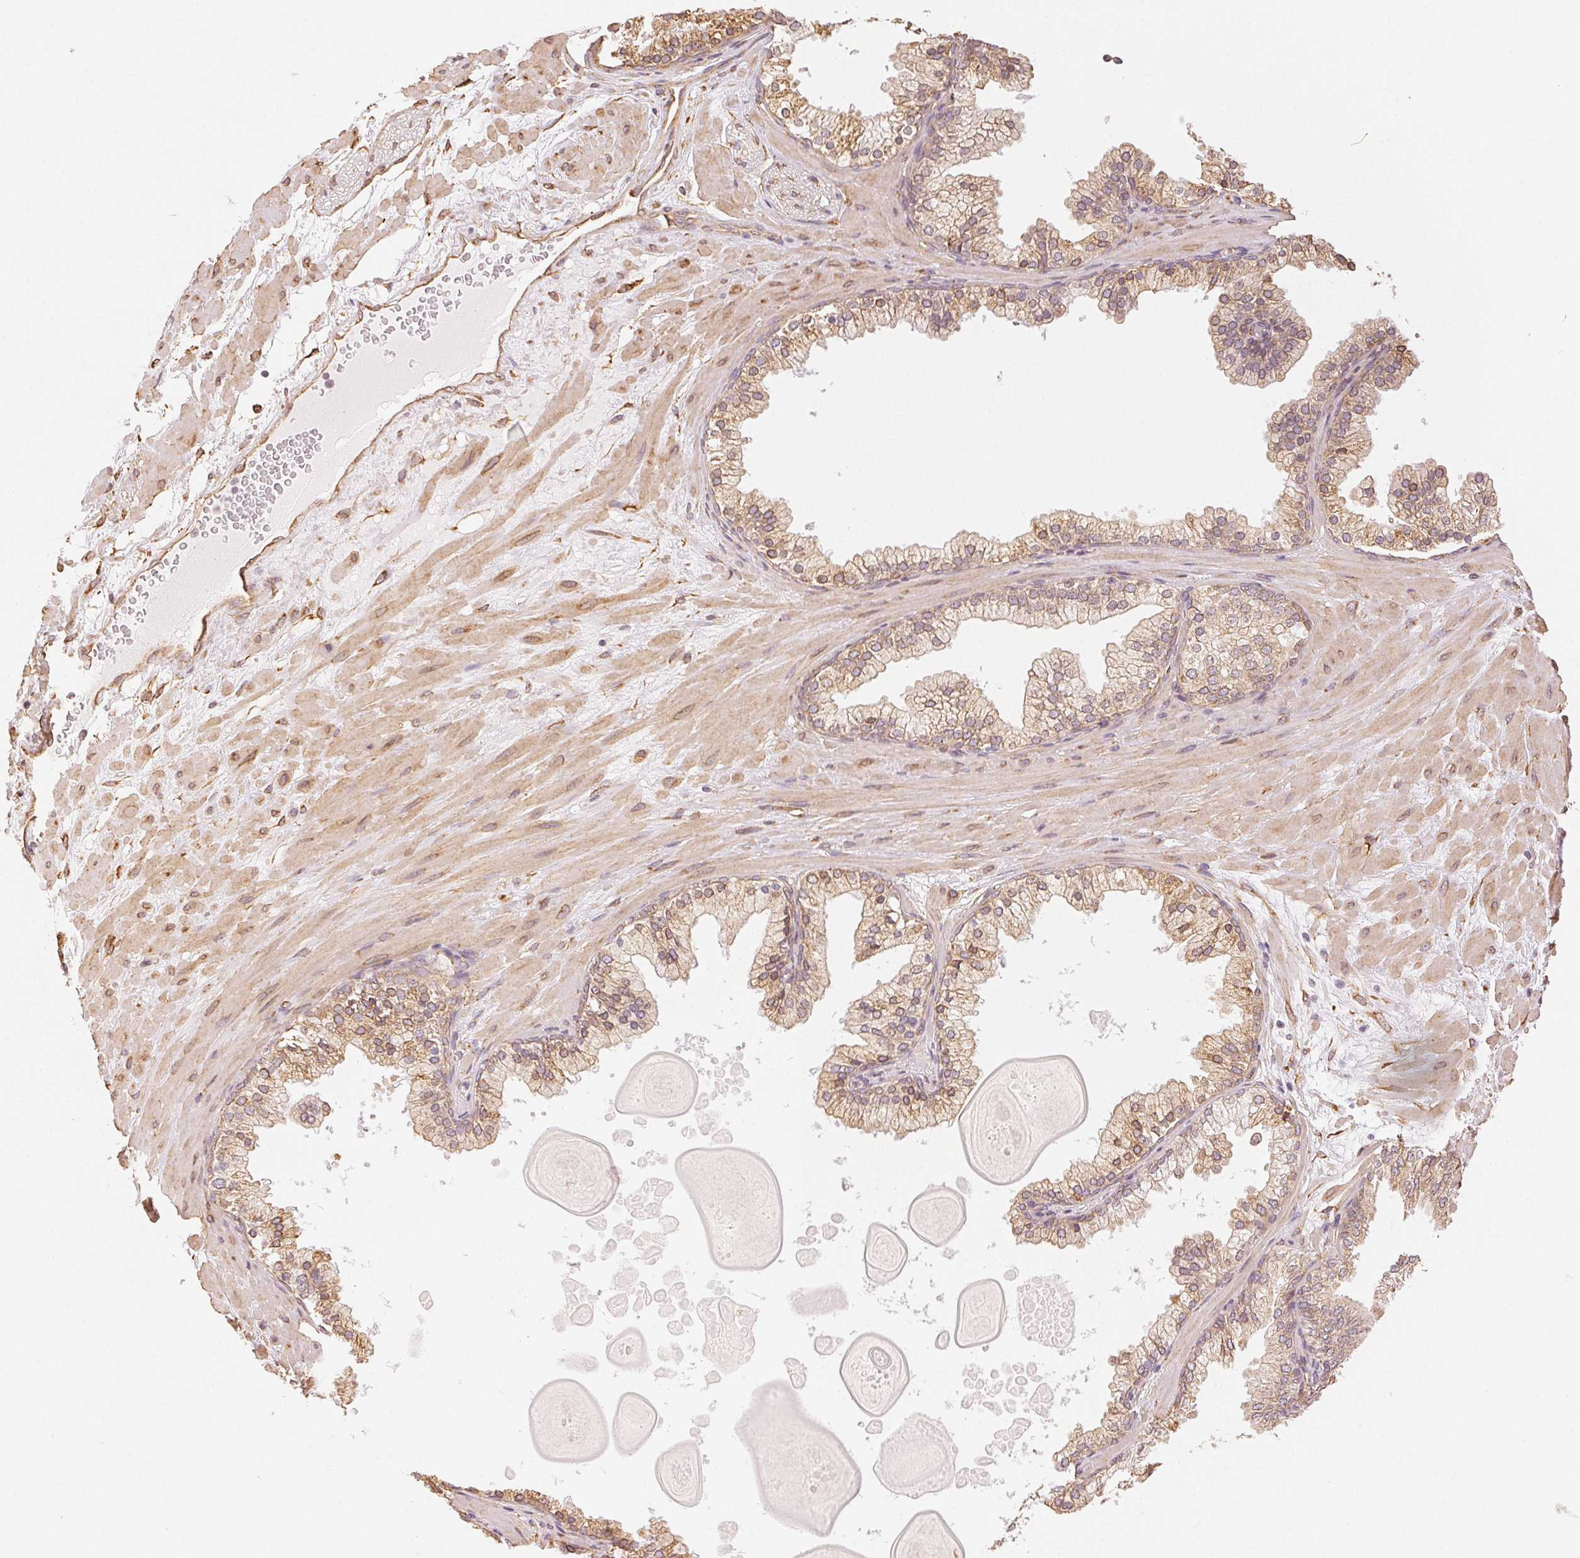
{"staining": {"intensity": "strong", "quantity": "25%-75%", "location": "cytoplasmic/membranous"}, "tissue": "soft tissue", "cell_type": "Fibroblasts", "image_type": "normal", "snomed": [{"axis": "morphology", "description": "Normal tissue, NOS"}, {"axis": "topography", "description": "Prostate"}, {"axis": "topography", "description": "Peripheral nerve tissue"}], "caption": "Immunohistochemical staining of benign soft tissue exhibits strong cytoplasmic/membranous protein staining in approximately 25%-75% of fibroblasts. Immunohistochemistry stains the protein of interest in brown and the nuclei are stained blue.", "gene": "RCN3", "patient": {"sex": "male", "age": 61}}